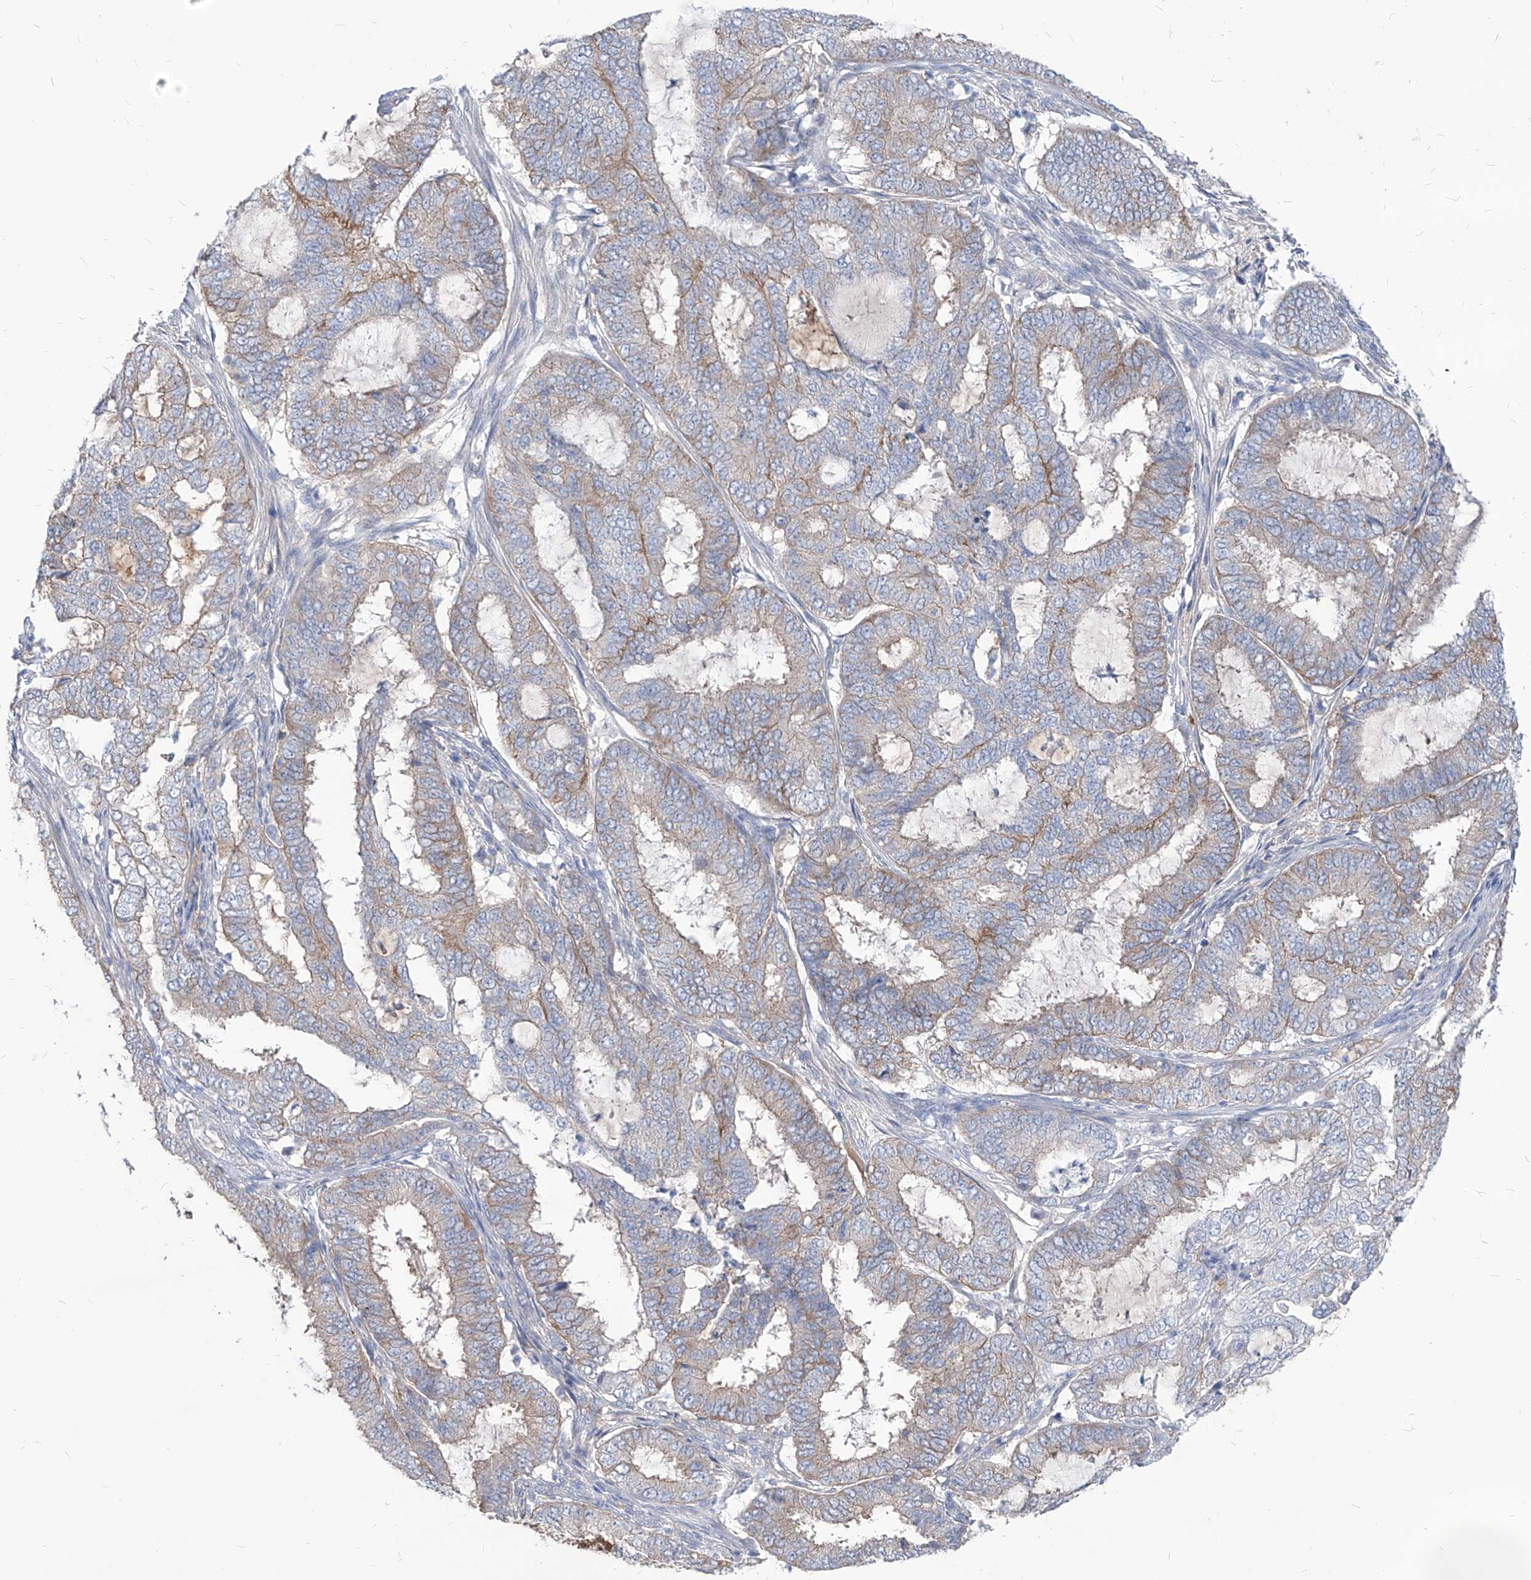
{"staining": {"intensity": "weak", "quantity": "25%-75%", "location": "cytoplasmic/membranous"}, "tissue": "endometrial cancer", "cell_type": "Tumor cells", "image_type": "cancer", "snomed": [{"axis": "morphology", "description": "Adenocarcinoma, NOS"}, {"axis": "topography", "description": "Endometrium"}], "caption": "A brown stain highlights weak cytoplasmic/membranous positivity of a protein in endometrial cancer tumor cells.", "gene": "AKAP10", "patient": {"sex": "female", "age": 51}}